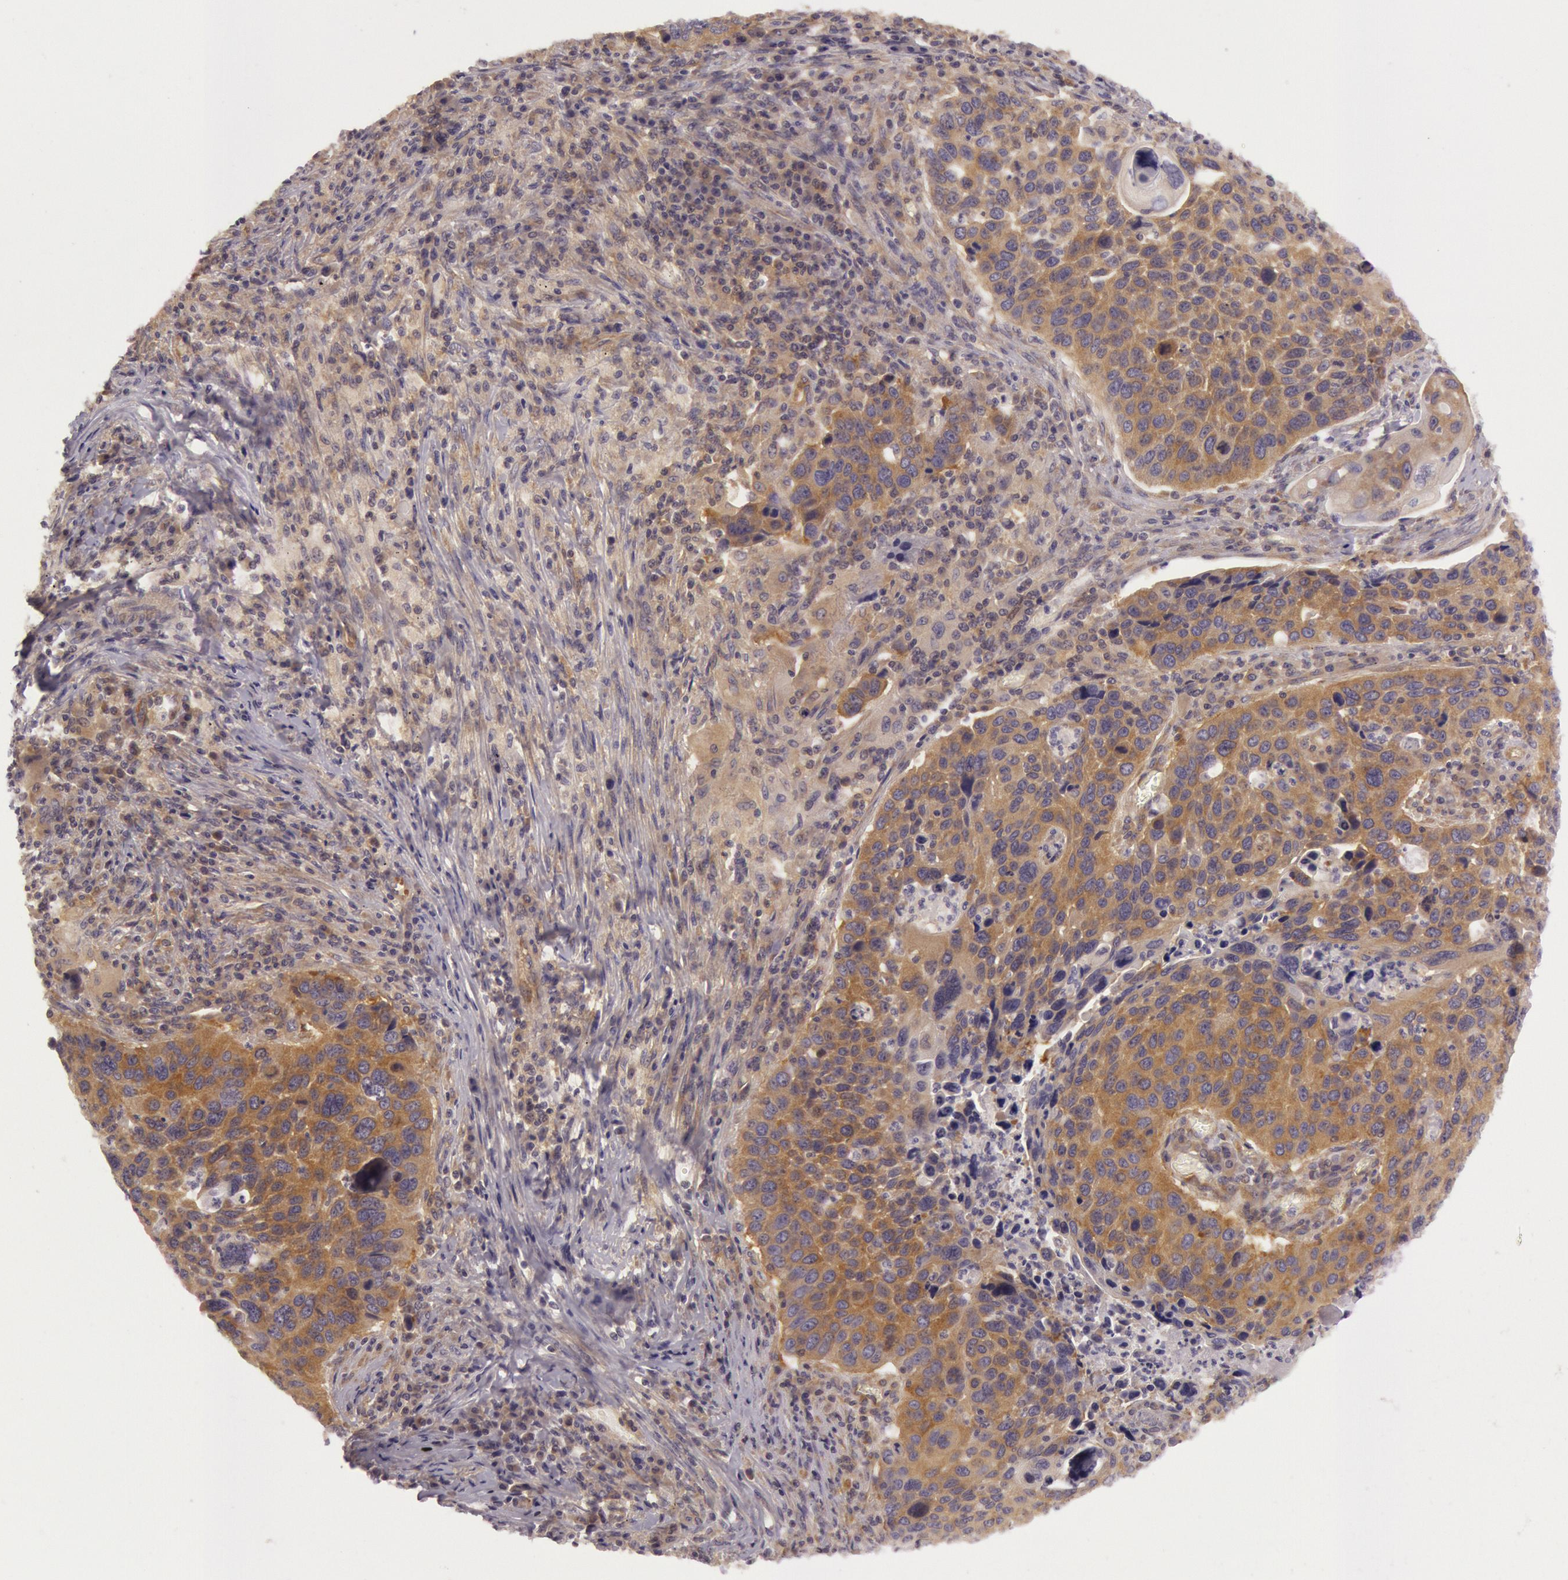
{"staining": {"intensity": "moderate", "quantity": ">75%", "location": "cytoplasmic/membranous"}, "tissue": "lung cancer", "cell_type": "Tumor cells", "image_type": "cancer", "snomed": [{"axis": "morphology", "description": "Squamous cell carcinoma, NOS"}, {"axis": "topography", "description": "Lung"}], "caption": "DAB immunohistochemical staining of human lung cancer shows moderate cytoplasmic/membranous protein positivity in about >75% of tumor cells.", "gene": "CHUK", "patient": {"sex": "male", "age": 68}}